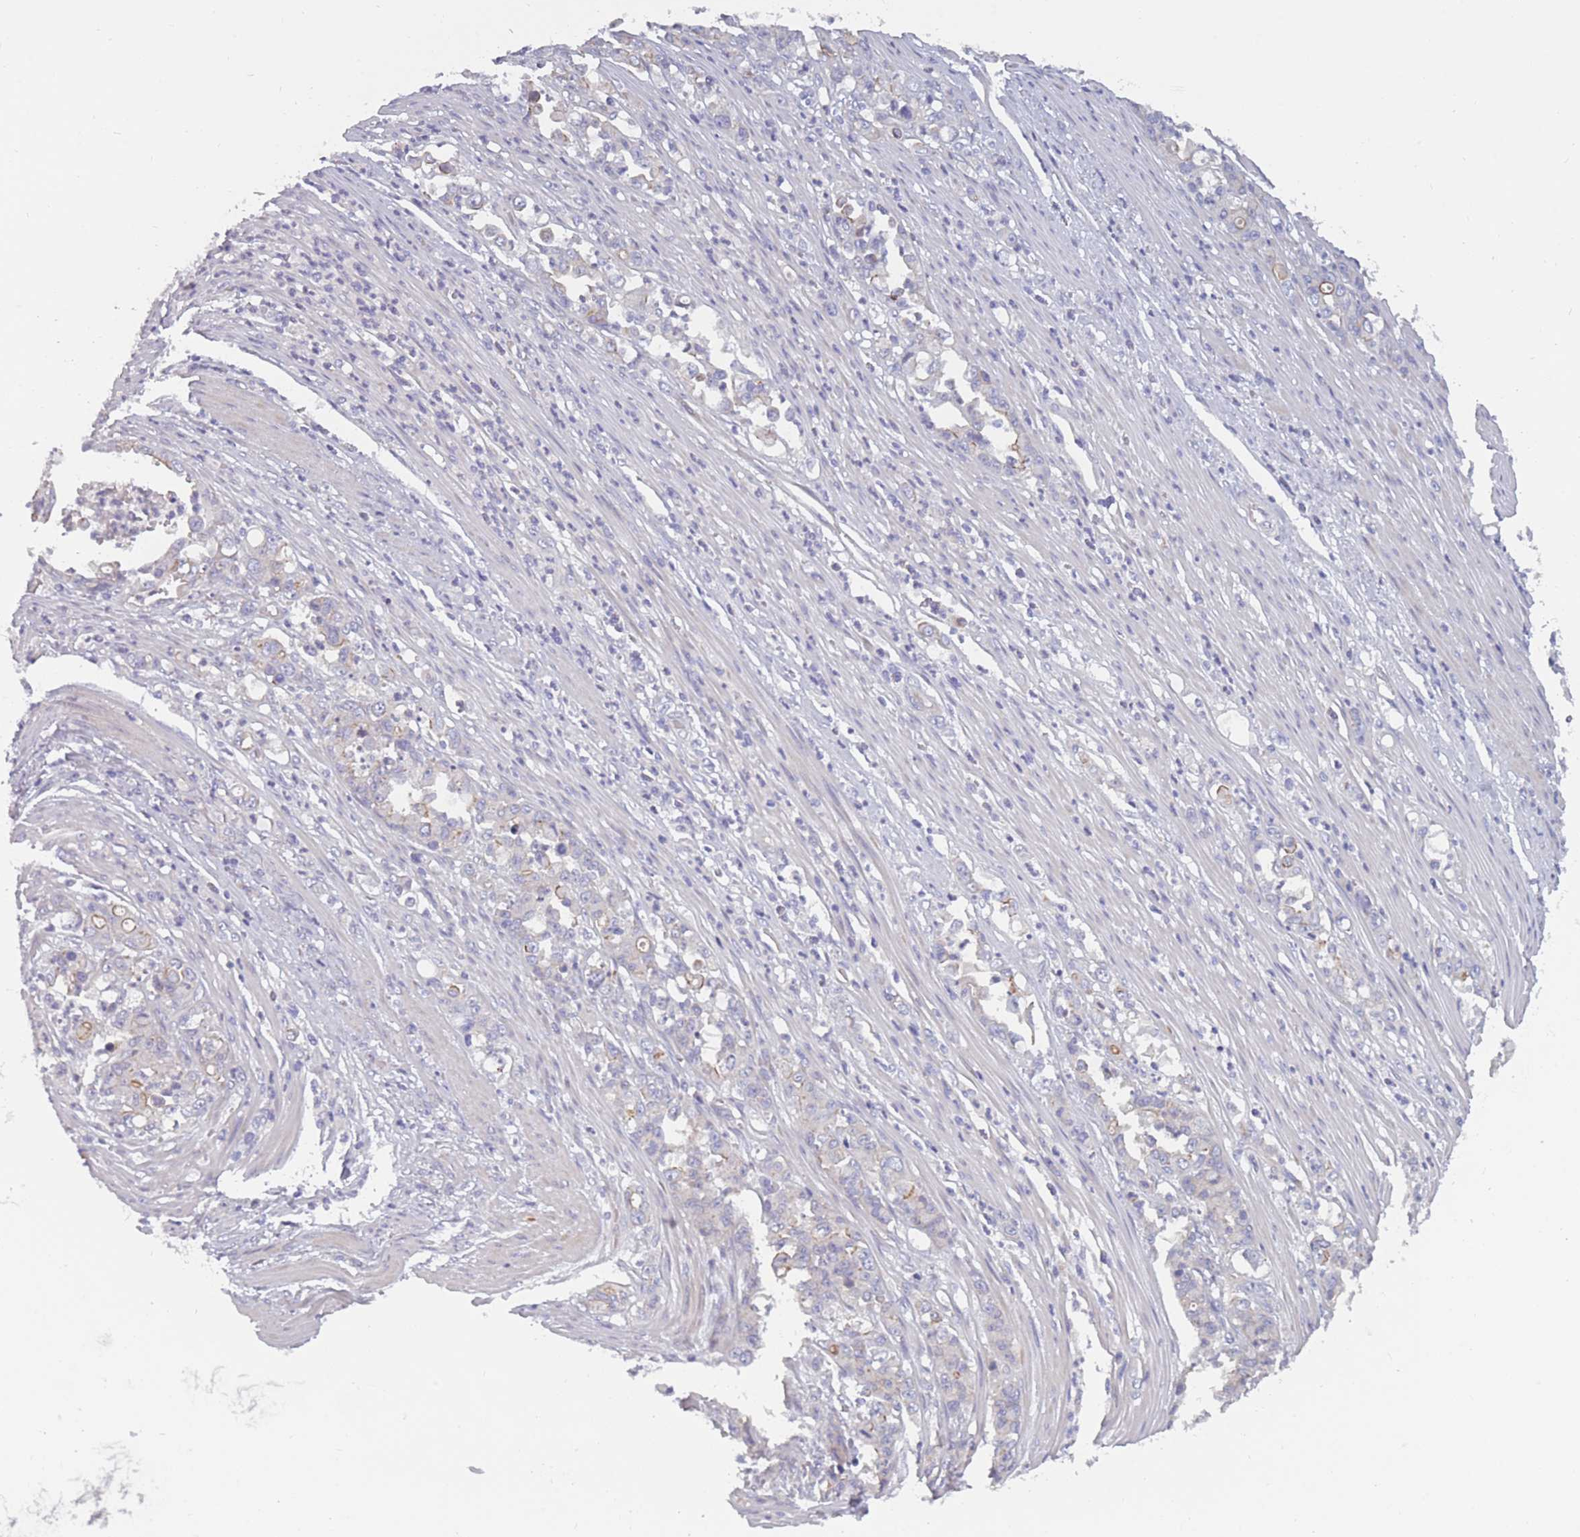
{"staining": {"intensity": "weak", "quantity": "<25%", "location": "cytoplasmic/membranous"}, "tissue": "stomach cancer", "cell_type": "Tumor cells", "image_type": "cancer", "snomed": [{"axis": "morphology", "description": "Normal tissue, NOS"}, {"axis": "morphology", "description": "Adenocarcinoma, NOS"}, {"axis": "topography", "description": "Stomach"}], "caption": "The photomicrograph displays no staining of tumor cells in stomach adenocarcinoma.", "gene": "FAM83F", "patient": {"sex": "female", "age": 79}}